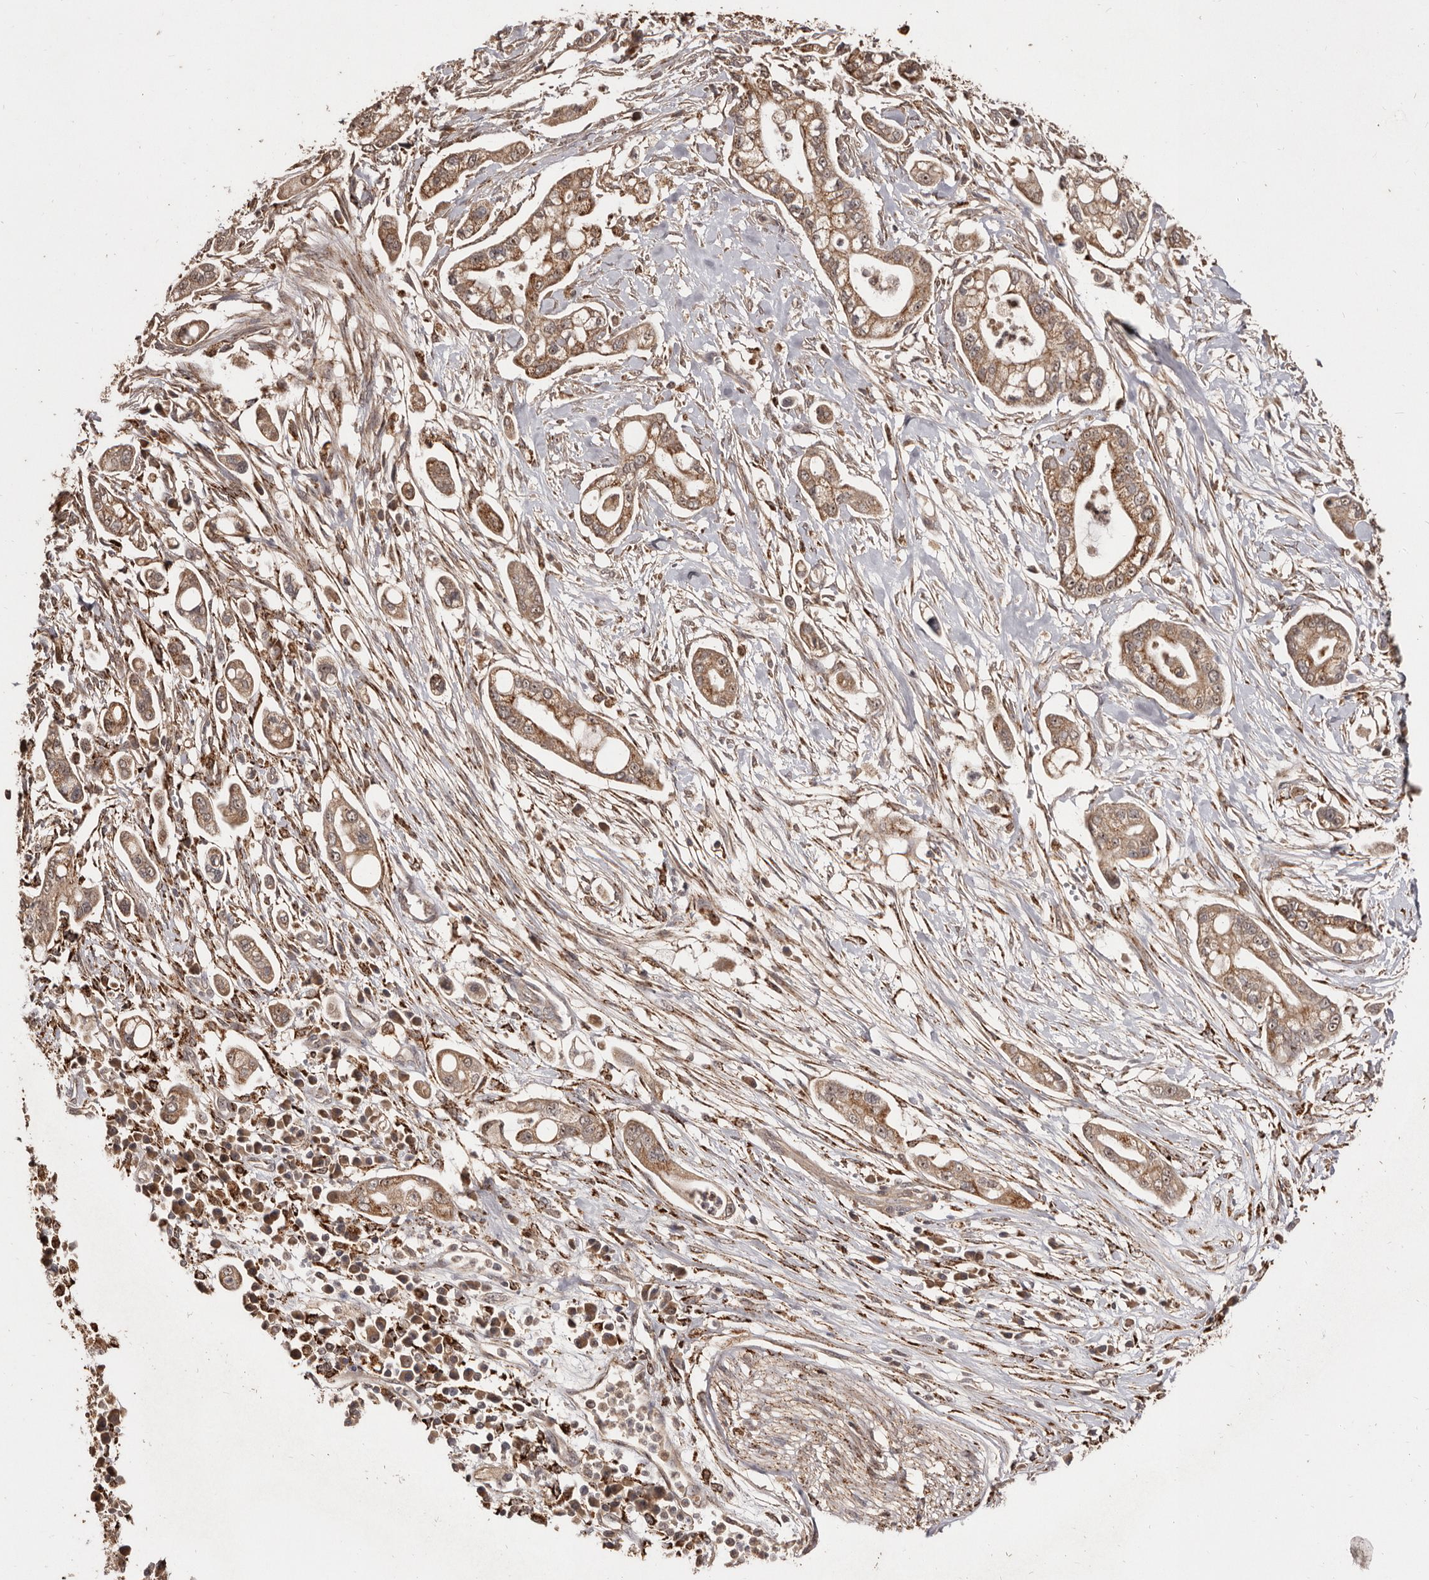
{"staining": {"intensity": "moderate", "quantity": ">75%", "location": "cytoplasmic/membranous"}, "tissue": "pancreatic cancer", "cell_type": "Tumor cells", "image_type": "cancer", "snomed": [{"axis": "morphology", "description": "Adenocarcinoma, NOS"}, {"axis": "topography", "description": "Pancreas"}], "caption": "High-magnification brightfield microscopy of adenocarcinoma (pancreatic) stained with DAB (3,3'-diaminobenzidine) (brown) and counterstained with hematoxylin (blue). tumor cells exhibit moderate cytoplasmic/membranous staining is seen in about>75% of cells.", "gene": "AKAP7", "patient": {"sex": "male", "age": 68}}